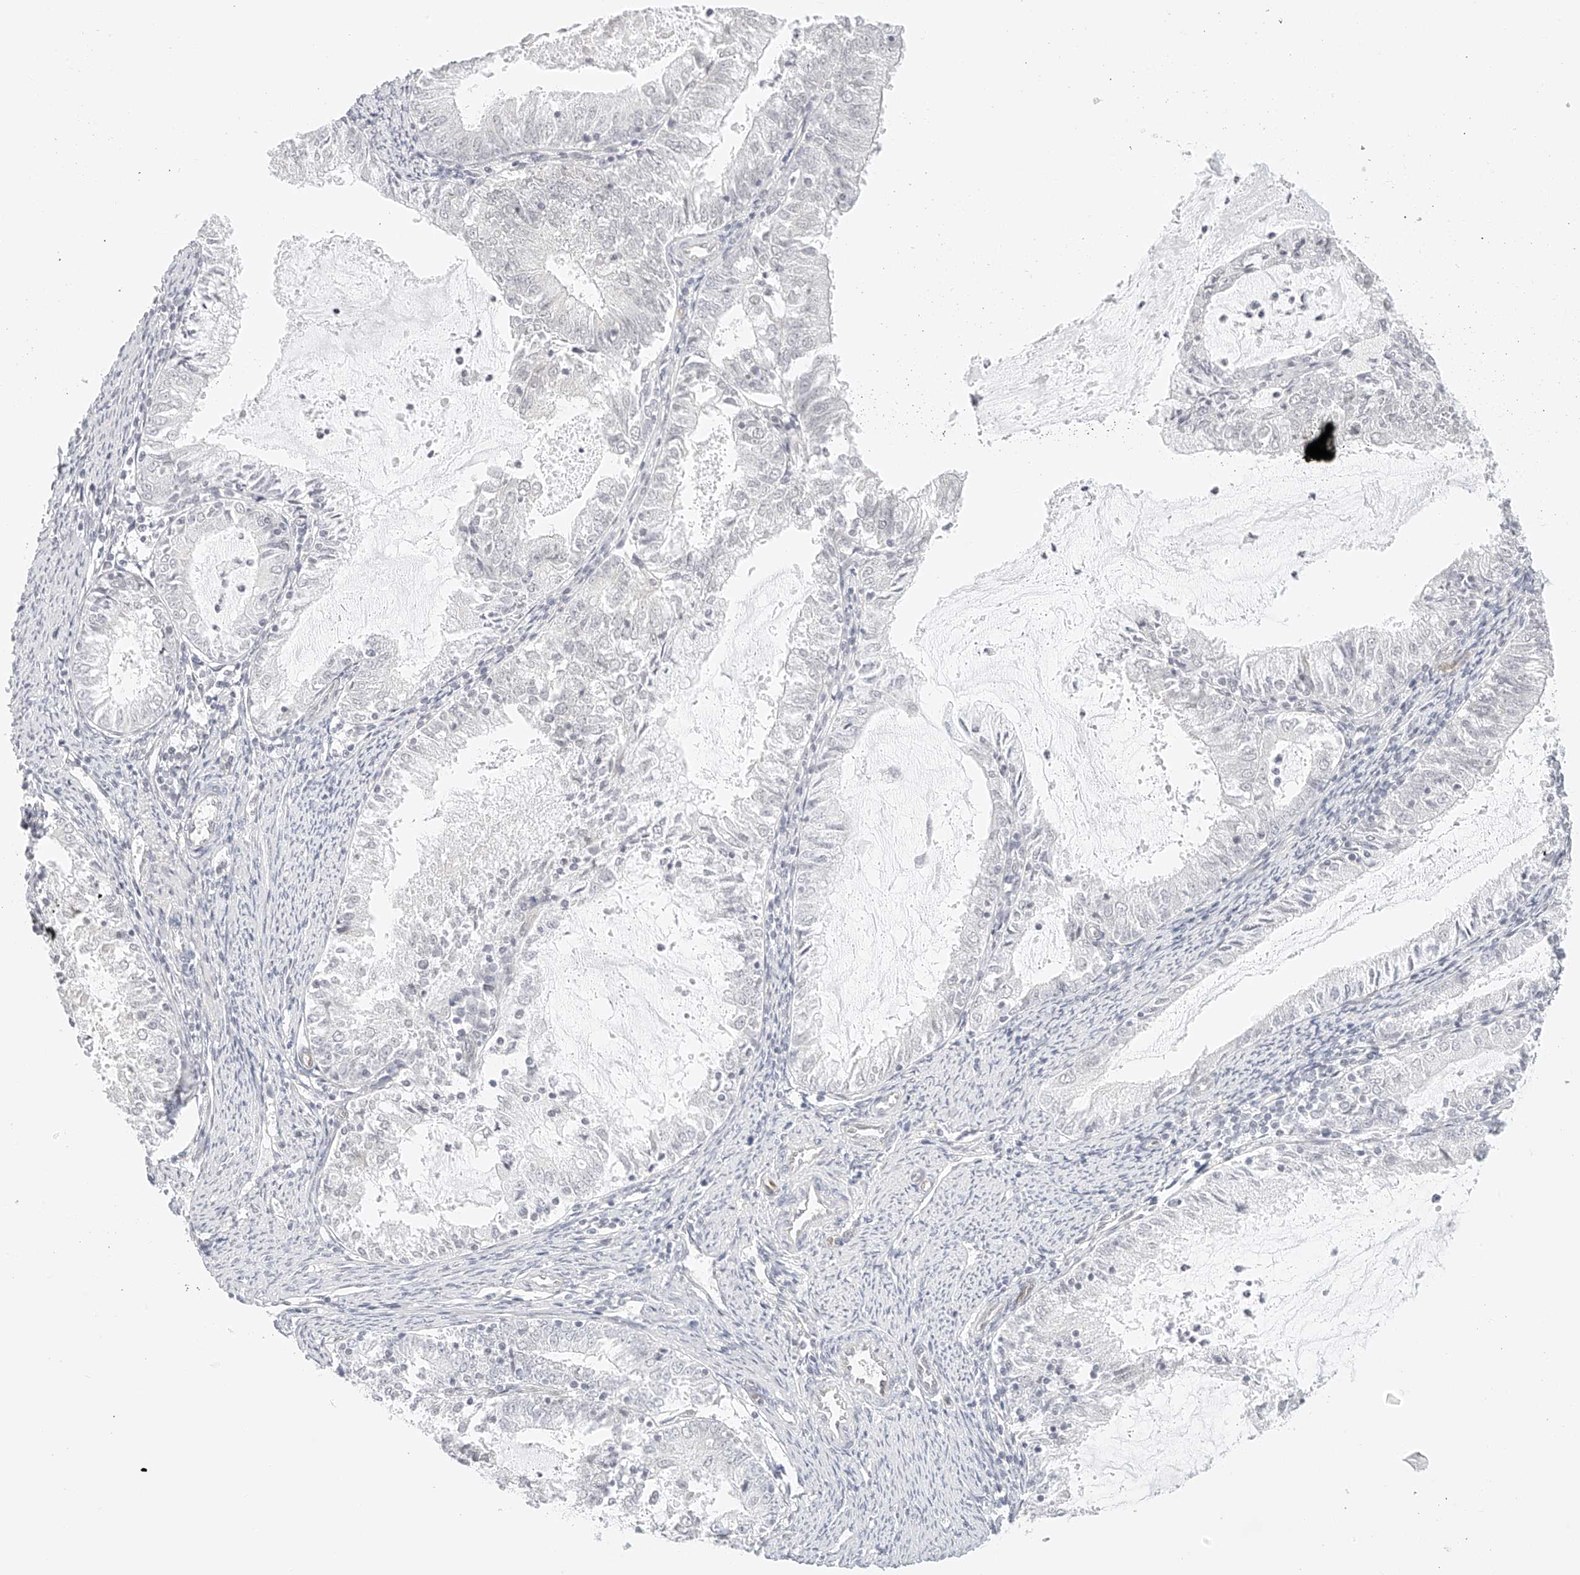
{"staining": {"intensity": "negative", "quantity": "none", "location": "none"}, "tissue": "endometrial cancer", "cell_type": "Tumor cells", "image_type": "cancer", "snomed": [{"axis": "morphology", "description": "Adenocarcinoma, NOS"}, {"axis": "topography", "description": "Endometrium"}], "caption": "Human adenocarcinoma (endometrial) stained for a protein using IHC shows no expression in tumor cells.", "gene": "ZFP69", "patient": {"sex": "female", "age": 57}}